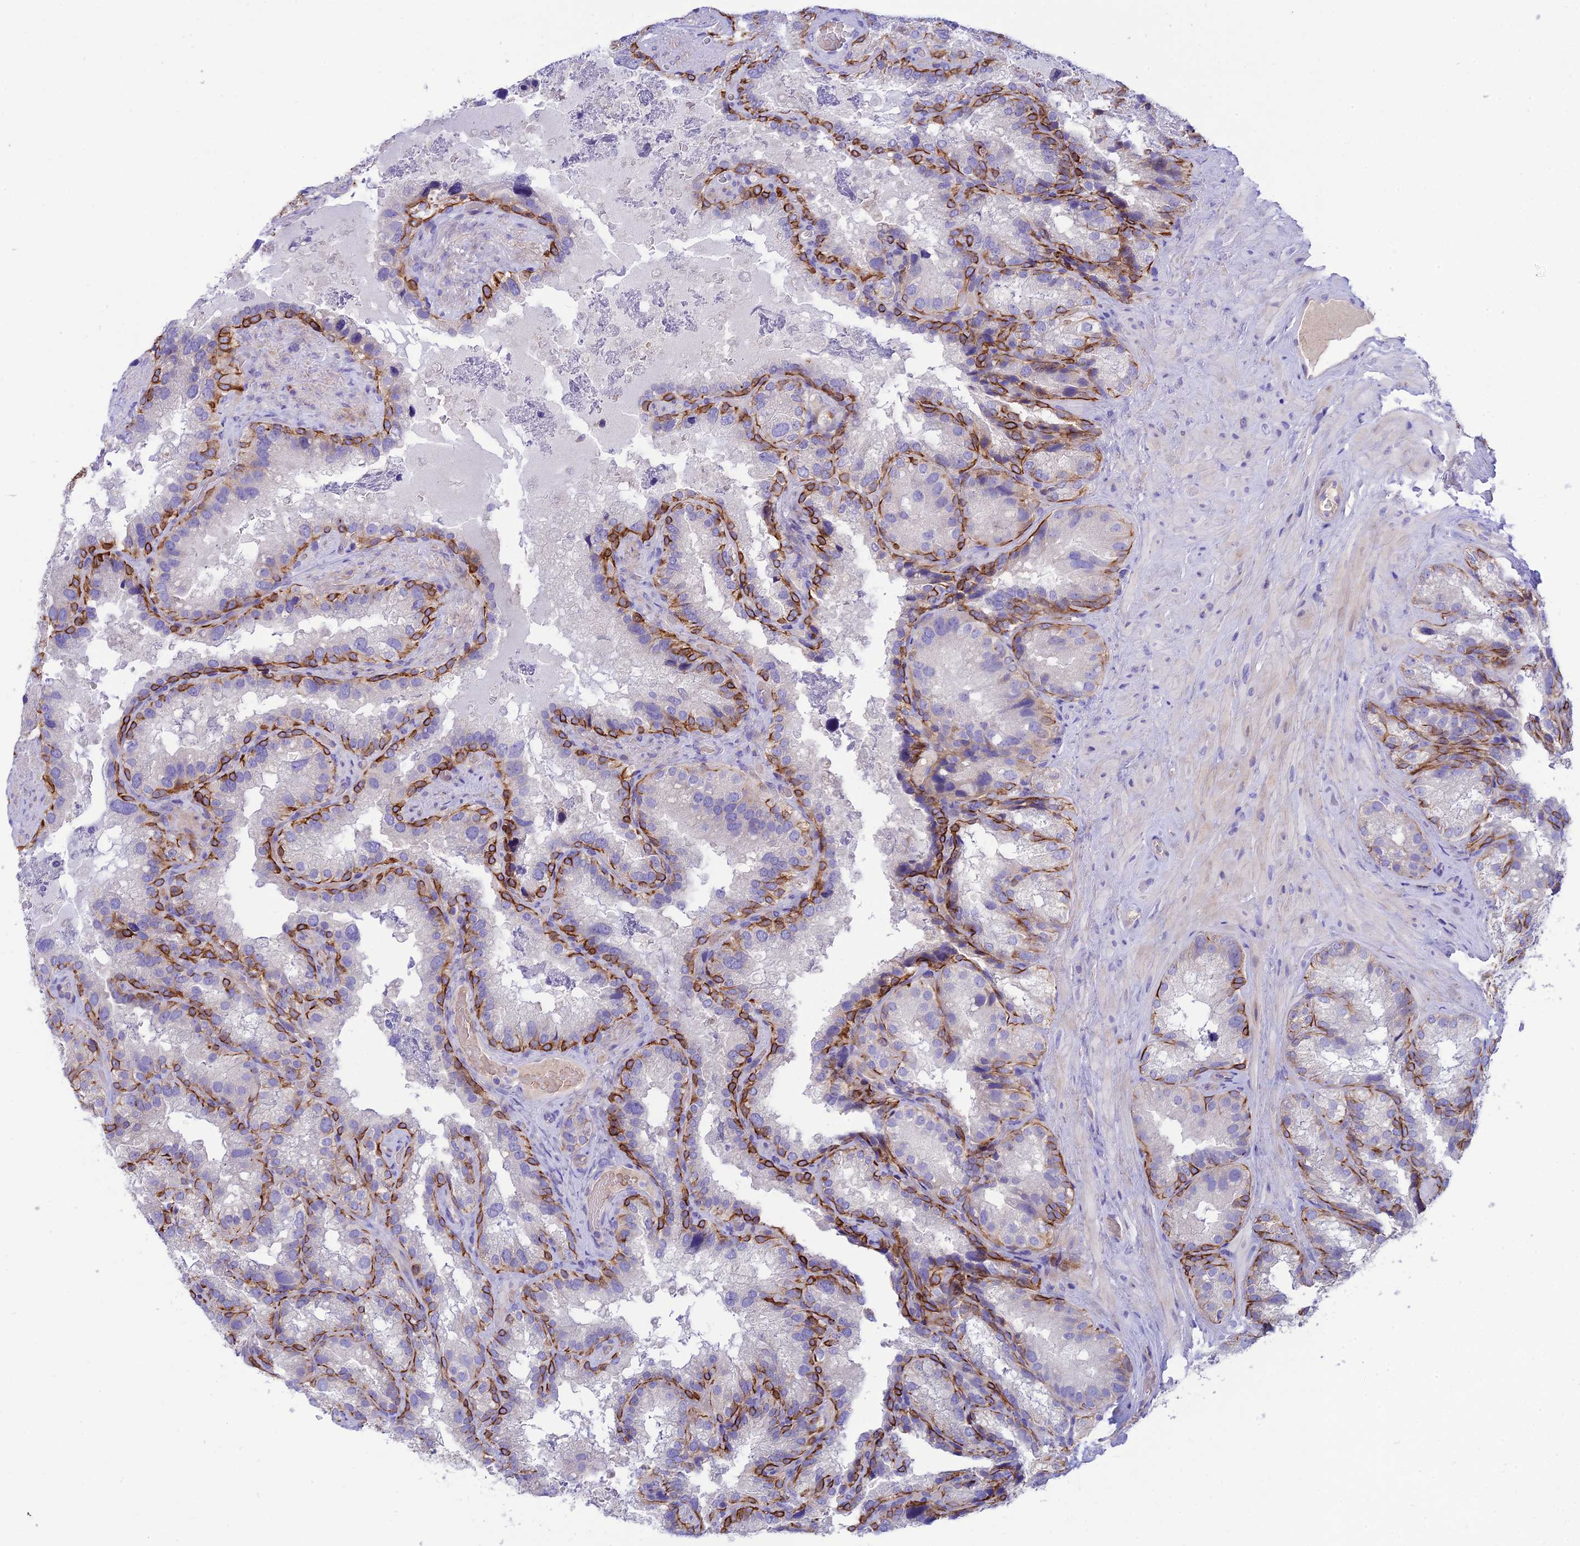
{"staining": {"intensity": "moderate", "quantity": "25%-75%", "location": "cytoplasmic/membranous"}, "tissue": "seminal vesicle", "cell_type": "Glandular cells", "image_type": "normal", "snomed": [{"axis": "morphology", "description": "Normal tissue, NOS"}, {"axis": "topography", "description": "Seminal veicle"}], "caption": "An image of seminal vesicle stained for a protein exhibits moderate cytoplasmic/membranous brown staining in glandular cells.", "gene": "CCDC157", "patient": {"sex": "male", "age": 58}}